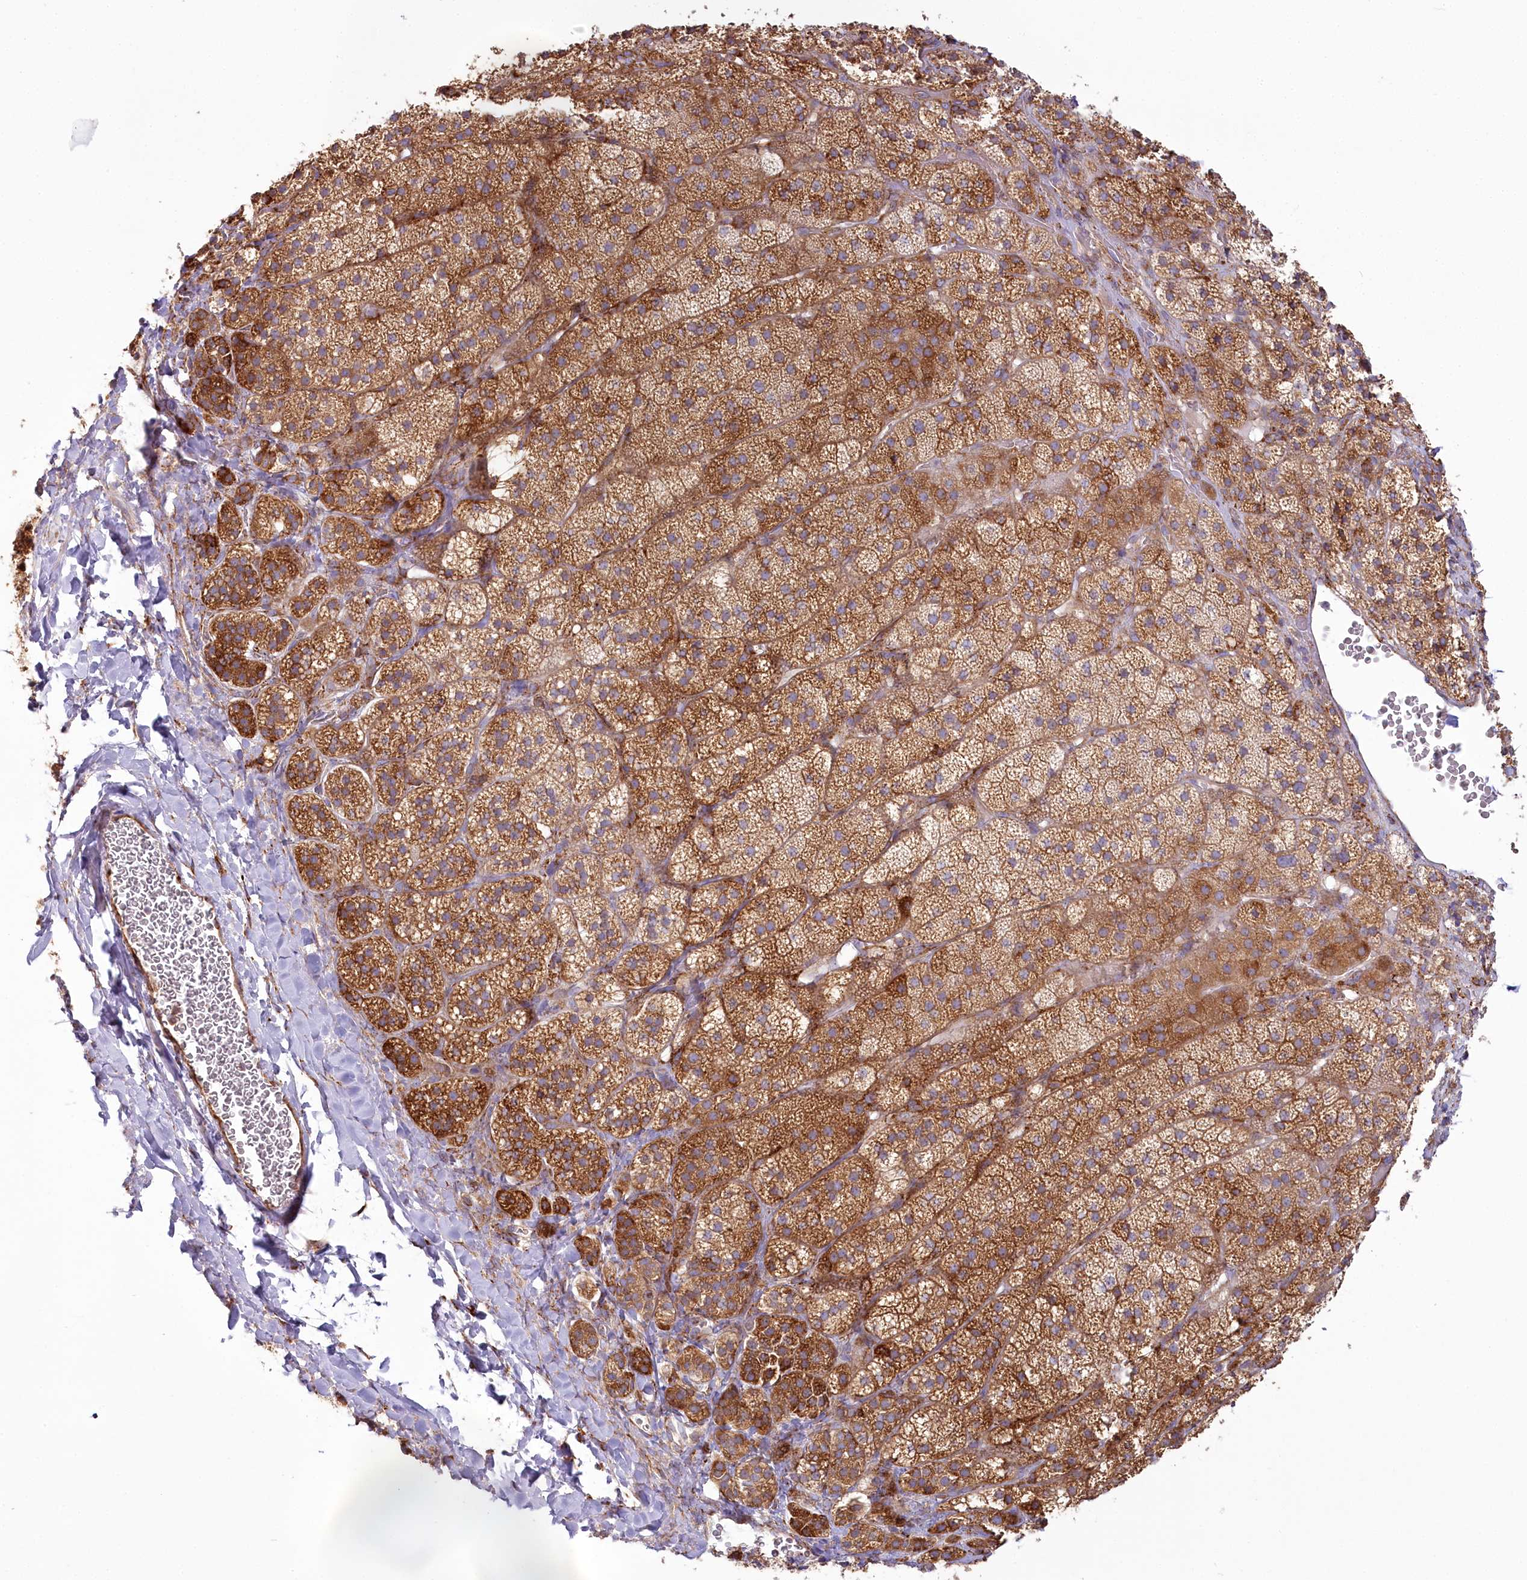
{"staining": {"intensity": "strong", "quantity": ">75%", "location": "cytoplasmic/membranous"}, "tissue": "adrenal gland", "cell_type": "Glandular cells", "image_type": "normal", "snomed": [{"axis": "morphology", "description": "Normal tissue, NOS"}, {"axis": "topography", "description": "Adrenal gland"}], "caption": "A micrograph of adrenal gland stained for a protein exhibits strong cytoplasmic/membranous brown staining in glandular cells.", "gene": "POGLUT1", "patient": {"sex": "female", "age": 44}}